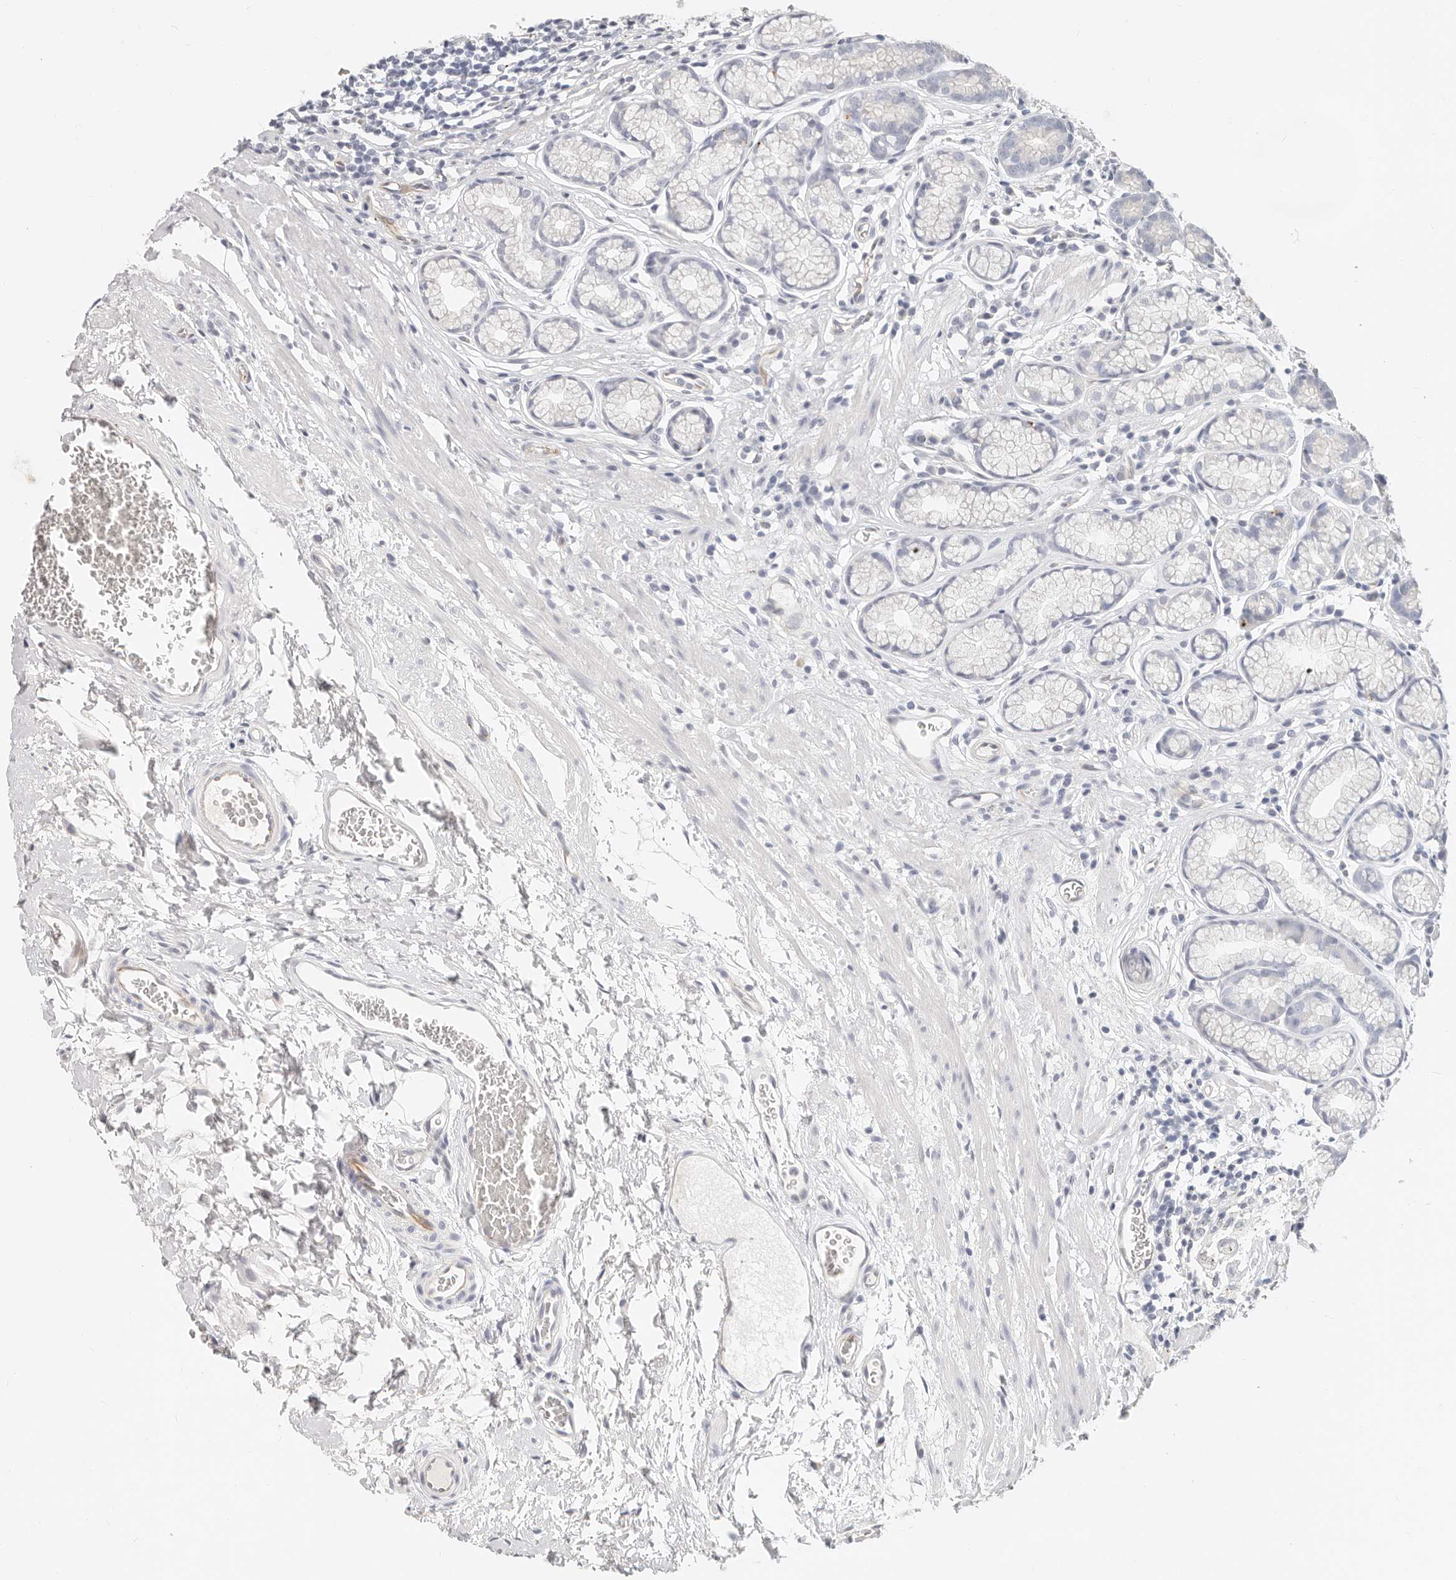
{"staining": {"intensity": "negative", "quantity": "none", "location": "none"}, "tissue": "stomach", "cell_type": "Glandular cells", "image_type": "normal", "snomed": [{"axis": "morphology", "description": "Normal tissue, NOS"}, {"axis": "topography", "description": "Stomach"}], "caption": "Stomach stained for a protein using immunohistochemistry exhibits no positivity glandular cells.", "gene": "ZRANB1", "patient": {"sex": "male", "age": 42}}